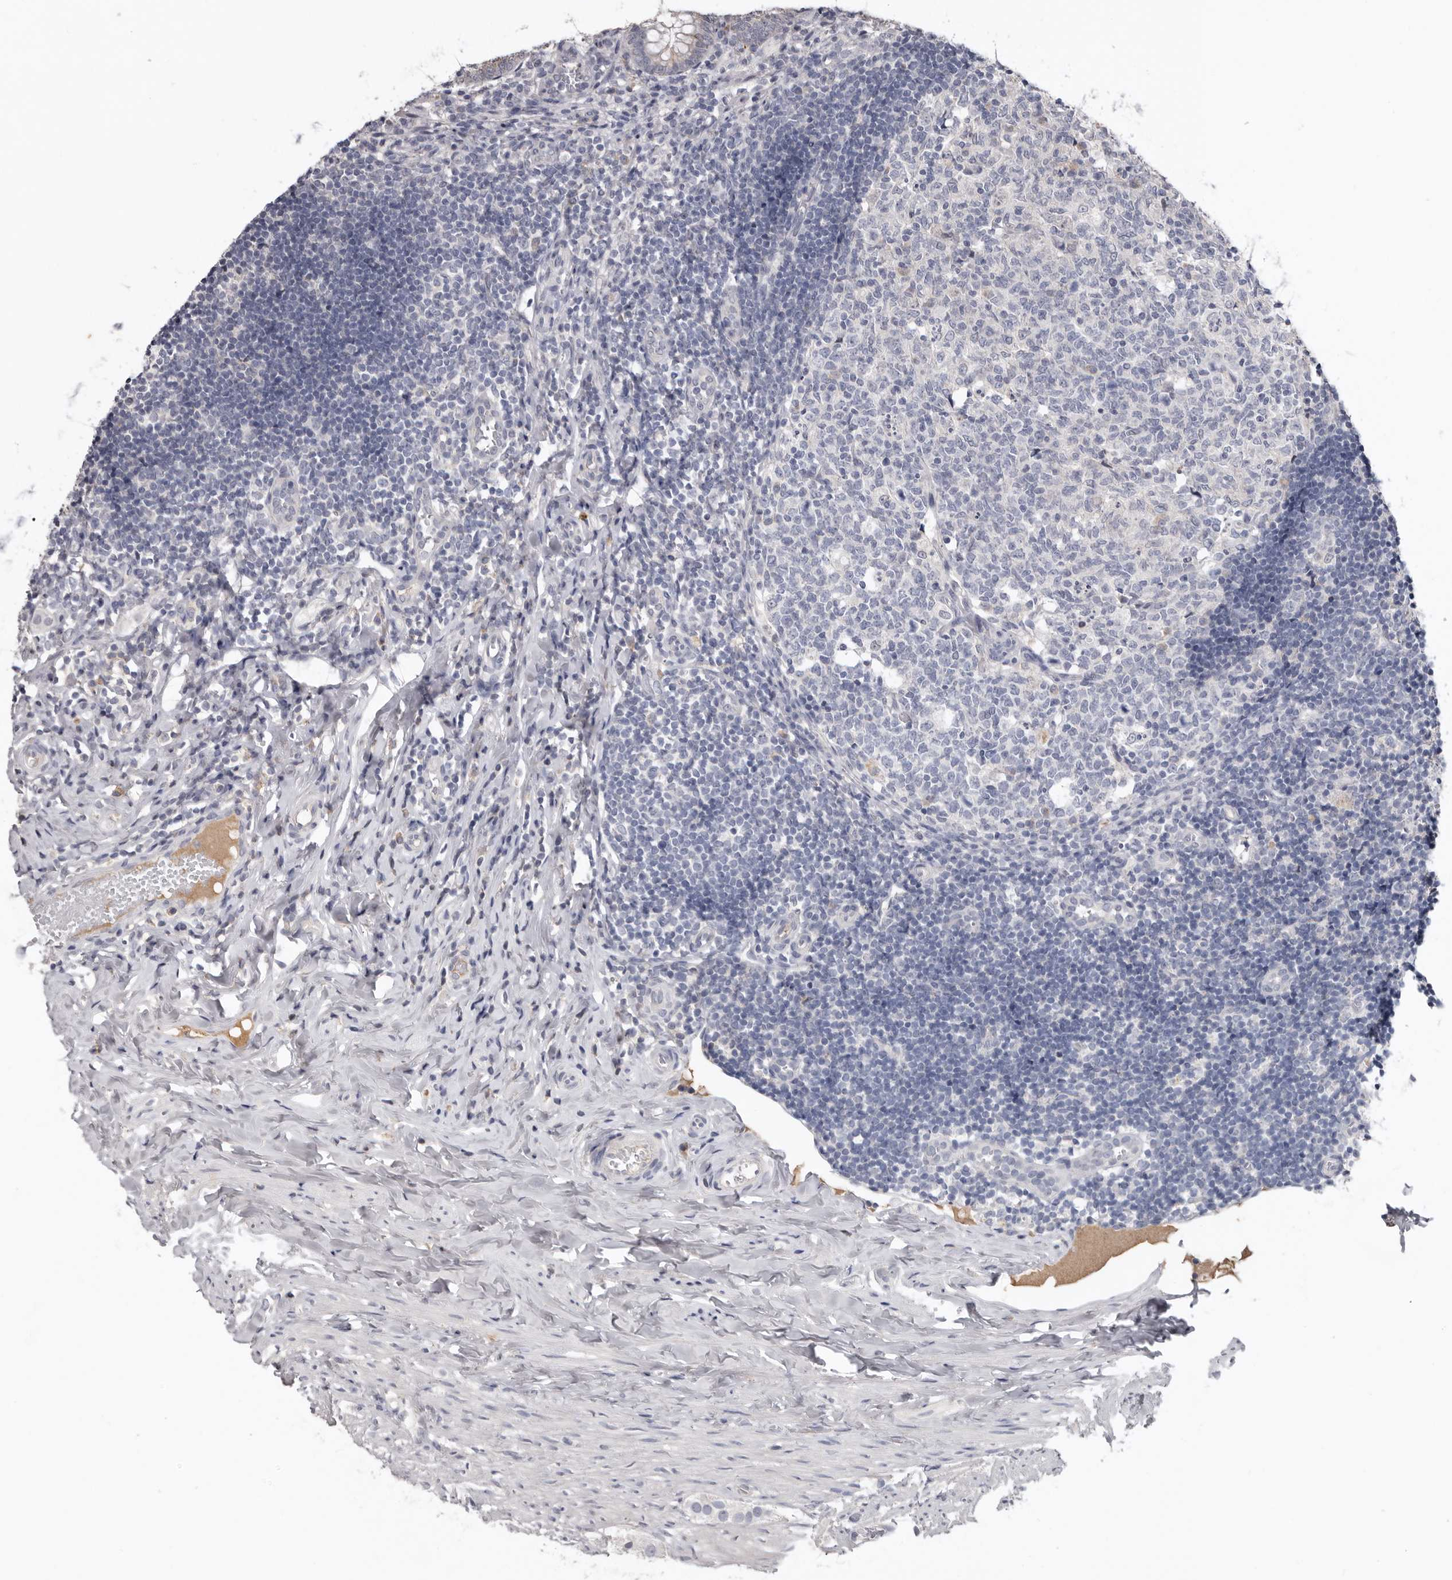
{"staining": {"intensity": "moderate", "quantity": "<25%", "location": "cytoplasmic/membranous"}, "tissue": "appendix", "cell_type": "Glandular cells", "image_type": "normal", "snomed": [{"axis": "morphology", "description": "Normal tissue, NOS"}, {"axis": "topography", "description": "Appendix"}], "caption": "DAB (3,3'-diaminobenzidine) immunohistochemical staining of normal human appendix shows moderate cytoplasmic/membranous protein staining in about <25% of glandular cells.", "gene": "NMUR1", "patient": {"sex": "male", "age": 8}}